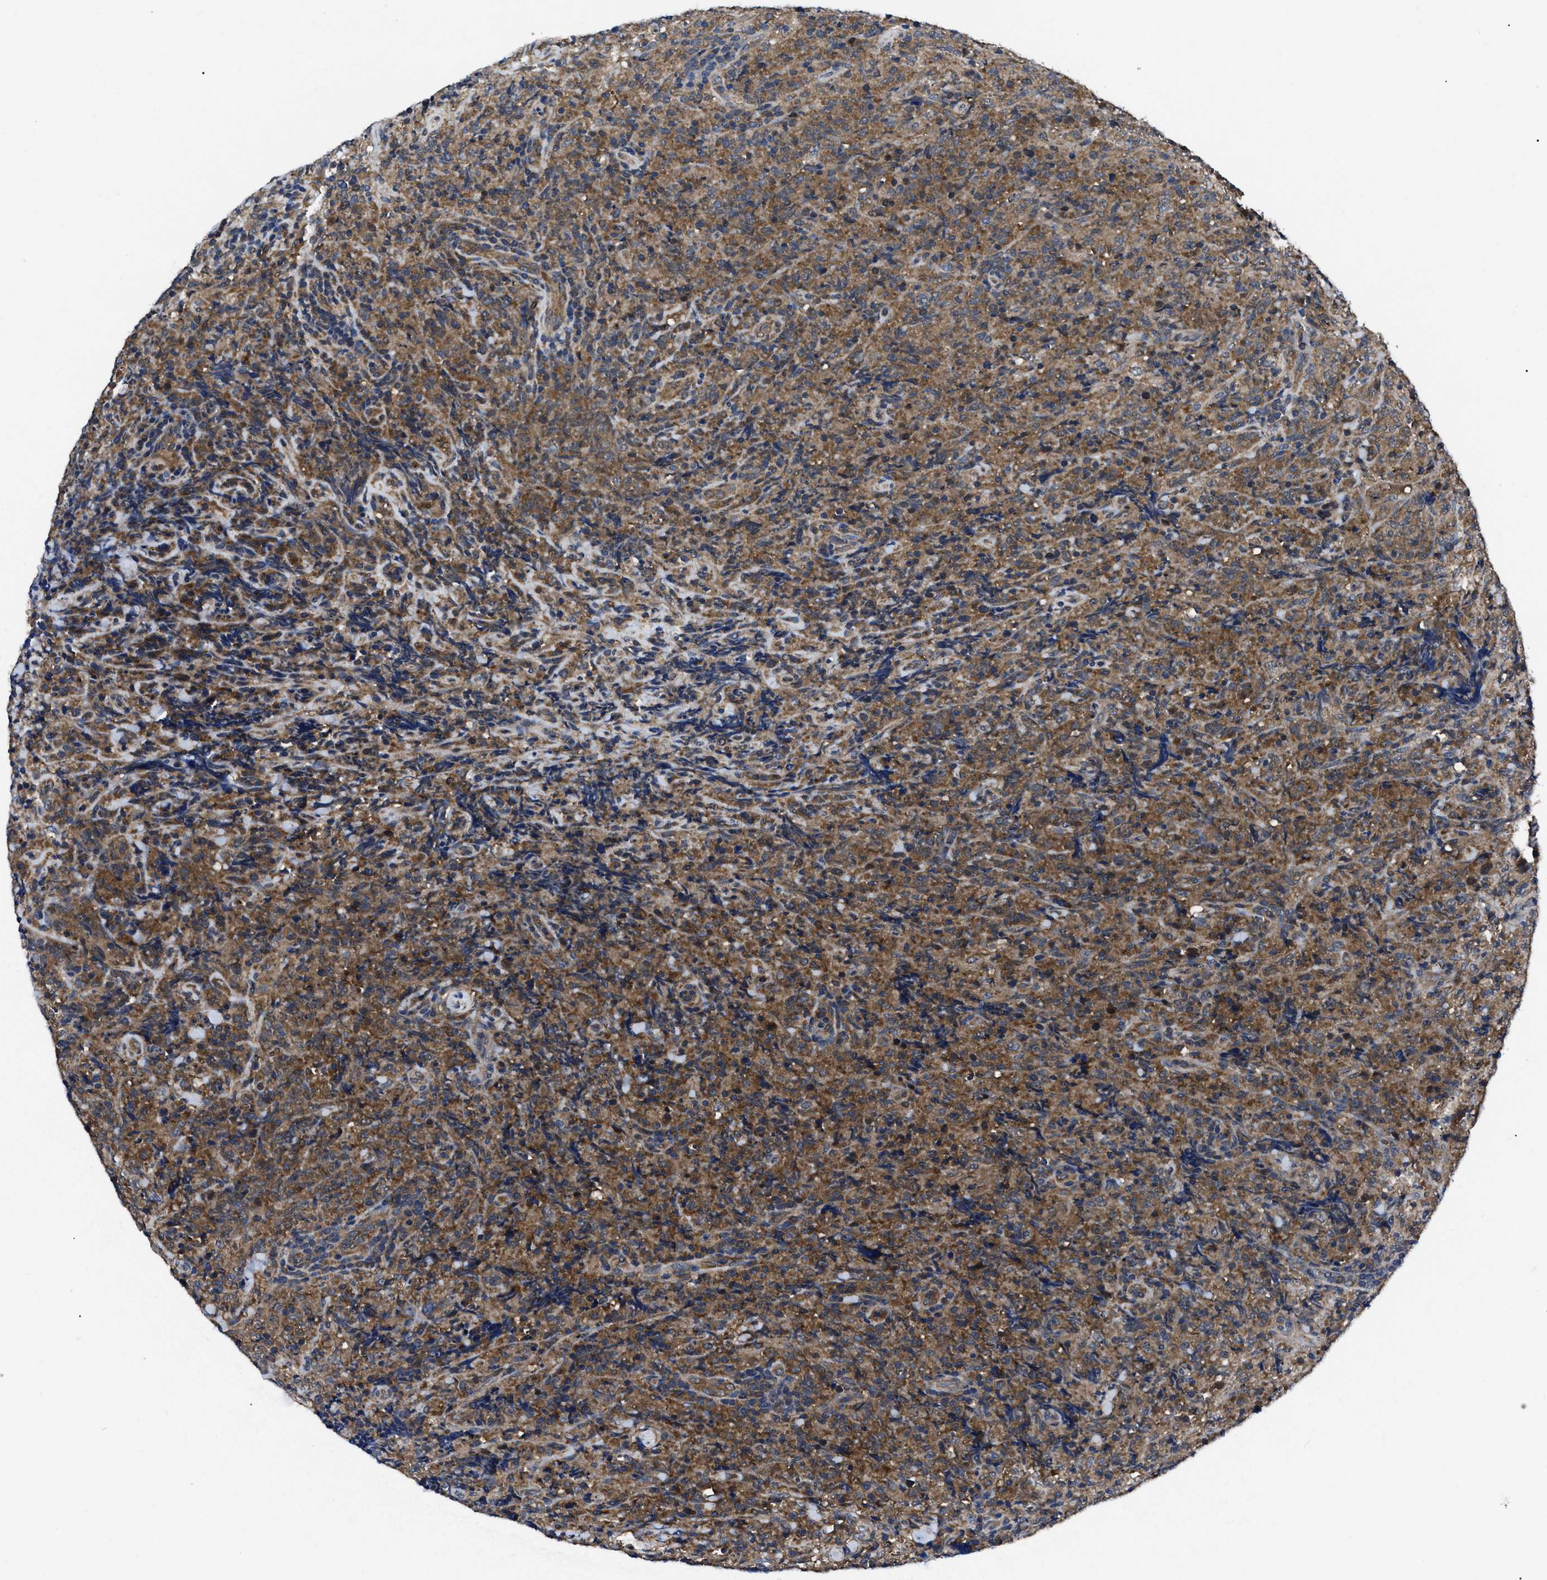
{"staining": {"intensity": "moderate", "quantity": ">75%", "location": "cytoplasmic/membranous"}, "tissue": "lymphoma", "cell_type": "Tumor cells", "image_type": "cancer", "snomed": [{"axis": "morphology", "description": "Malignant lymphoma, non-Hodgkin's type, High grade"}, {"axis": "topography", "description": "Tonsil"}], "caption": "A brown stain shows moderate cytoplasmic/membranous expression of a protein in human malignant lymphoma, non-Hodgkin's type (high-grade) tumor cells.", "gene": "GET4", "patient": {"sex": "female", "age": 36}}